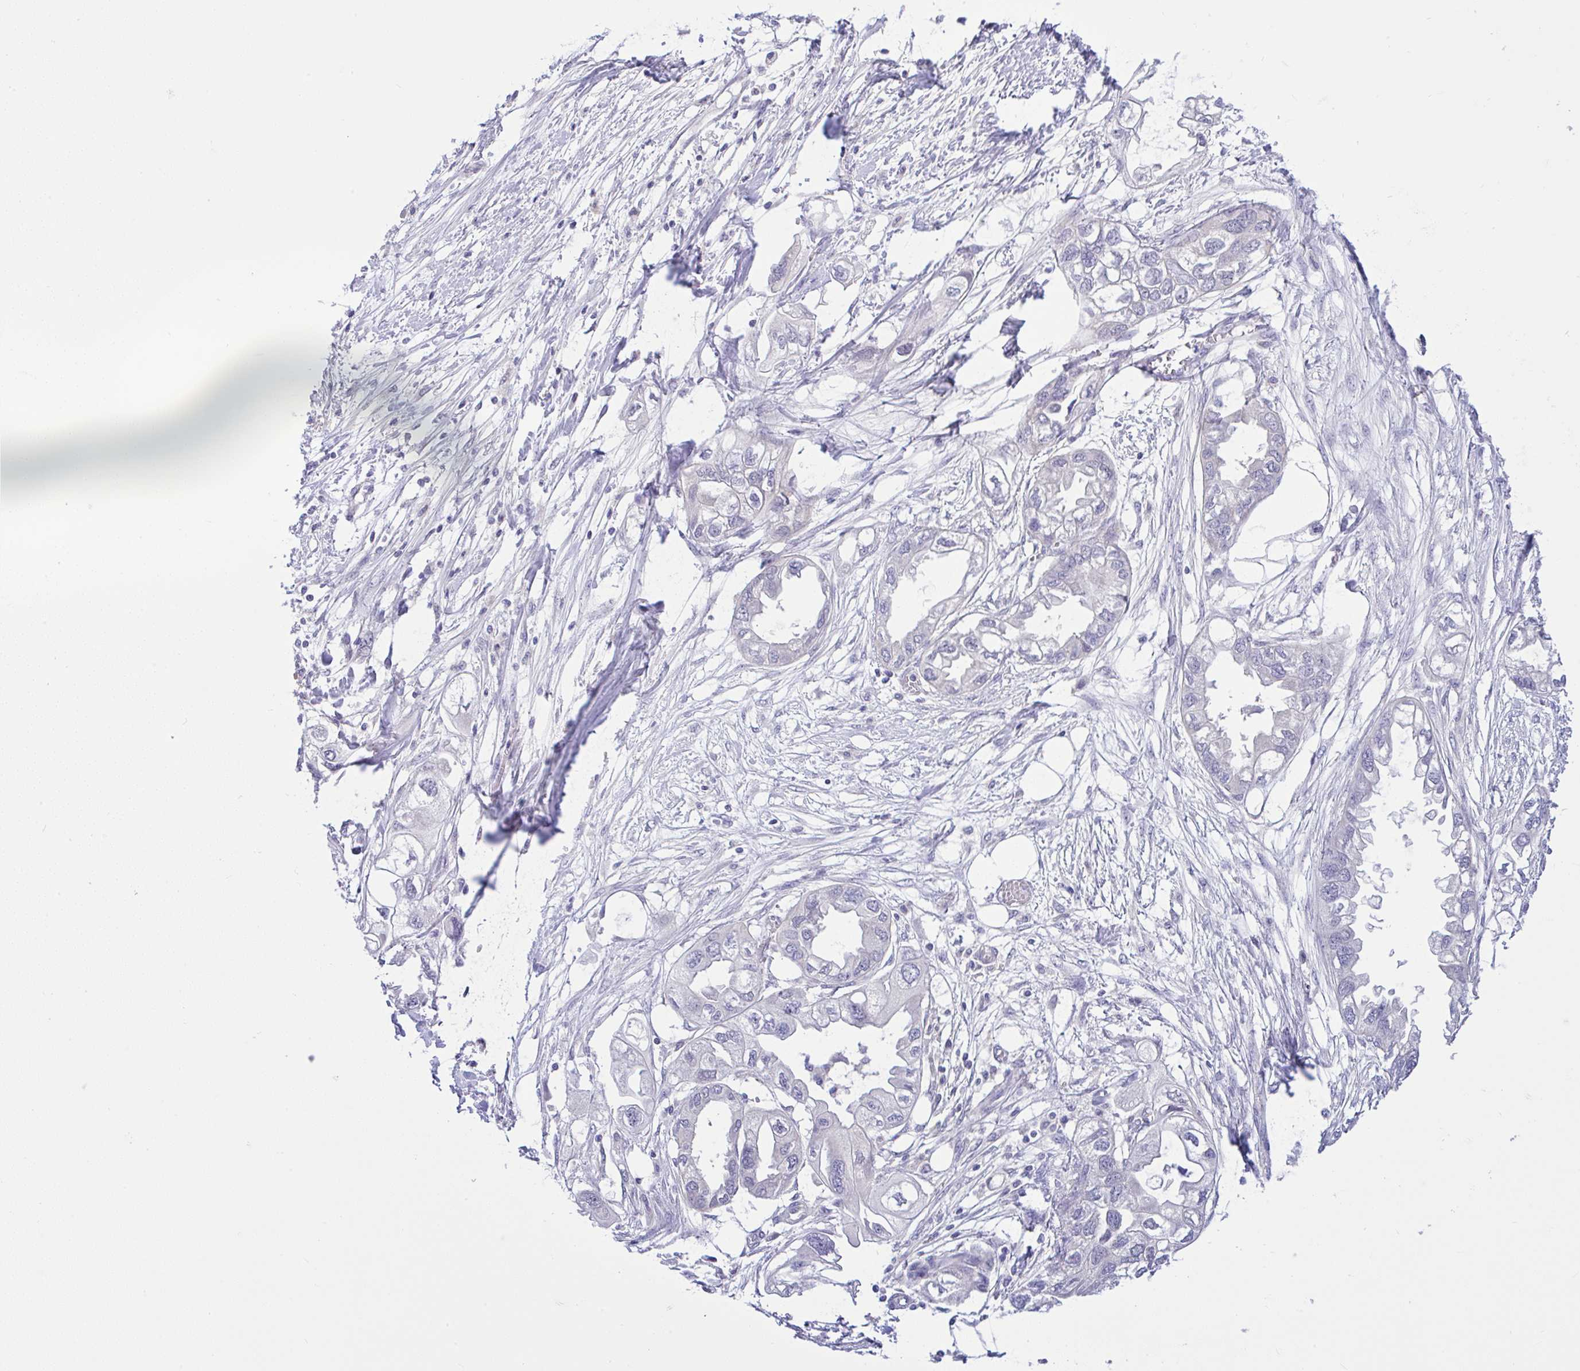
{"staining": {"intensity": "negative", "quantity": "none", "location": "none"}, "tissue": "endometrial cancer", "cell_type": "Tumor cells", "image_type": "cancer", "snomed": [{"axis": "morphology", "description": "Adenocarcinoma, NOS"}, {"axis": "morphology", "description": "Adenocarcinoma, metastatic, NOS"}, {"axis": "topography", "description": "Adipose tissue"}, {"axis": "topography", "description": "Endometrium"}], "caption": "A micrograph of human adenocarcinoma (endometrial) is negative for staining in tumor cells. The staining is performed using DAB (3,3'-diaminobenzidine) brown chromogen with nuclei counter-stained in using hematoxylin.", "gene": "ANO4", "patient": {"sex": "female", "age": 67}}